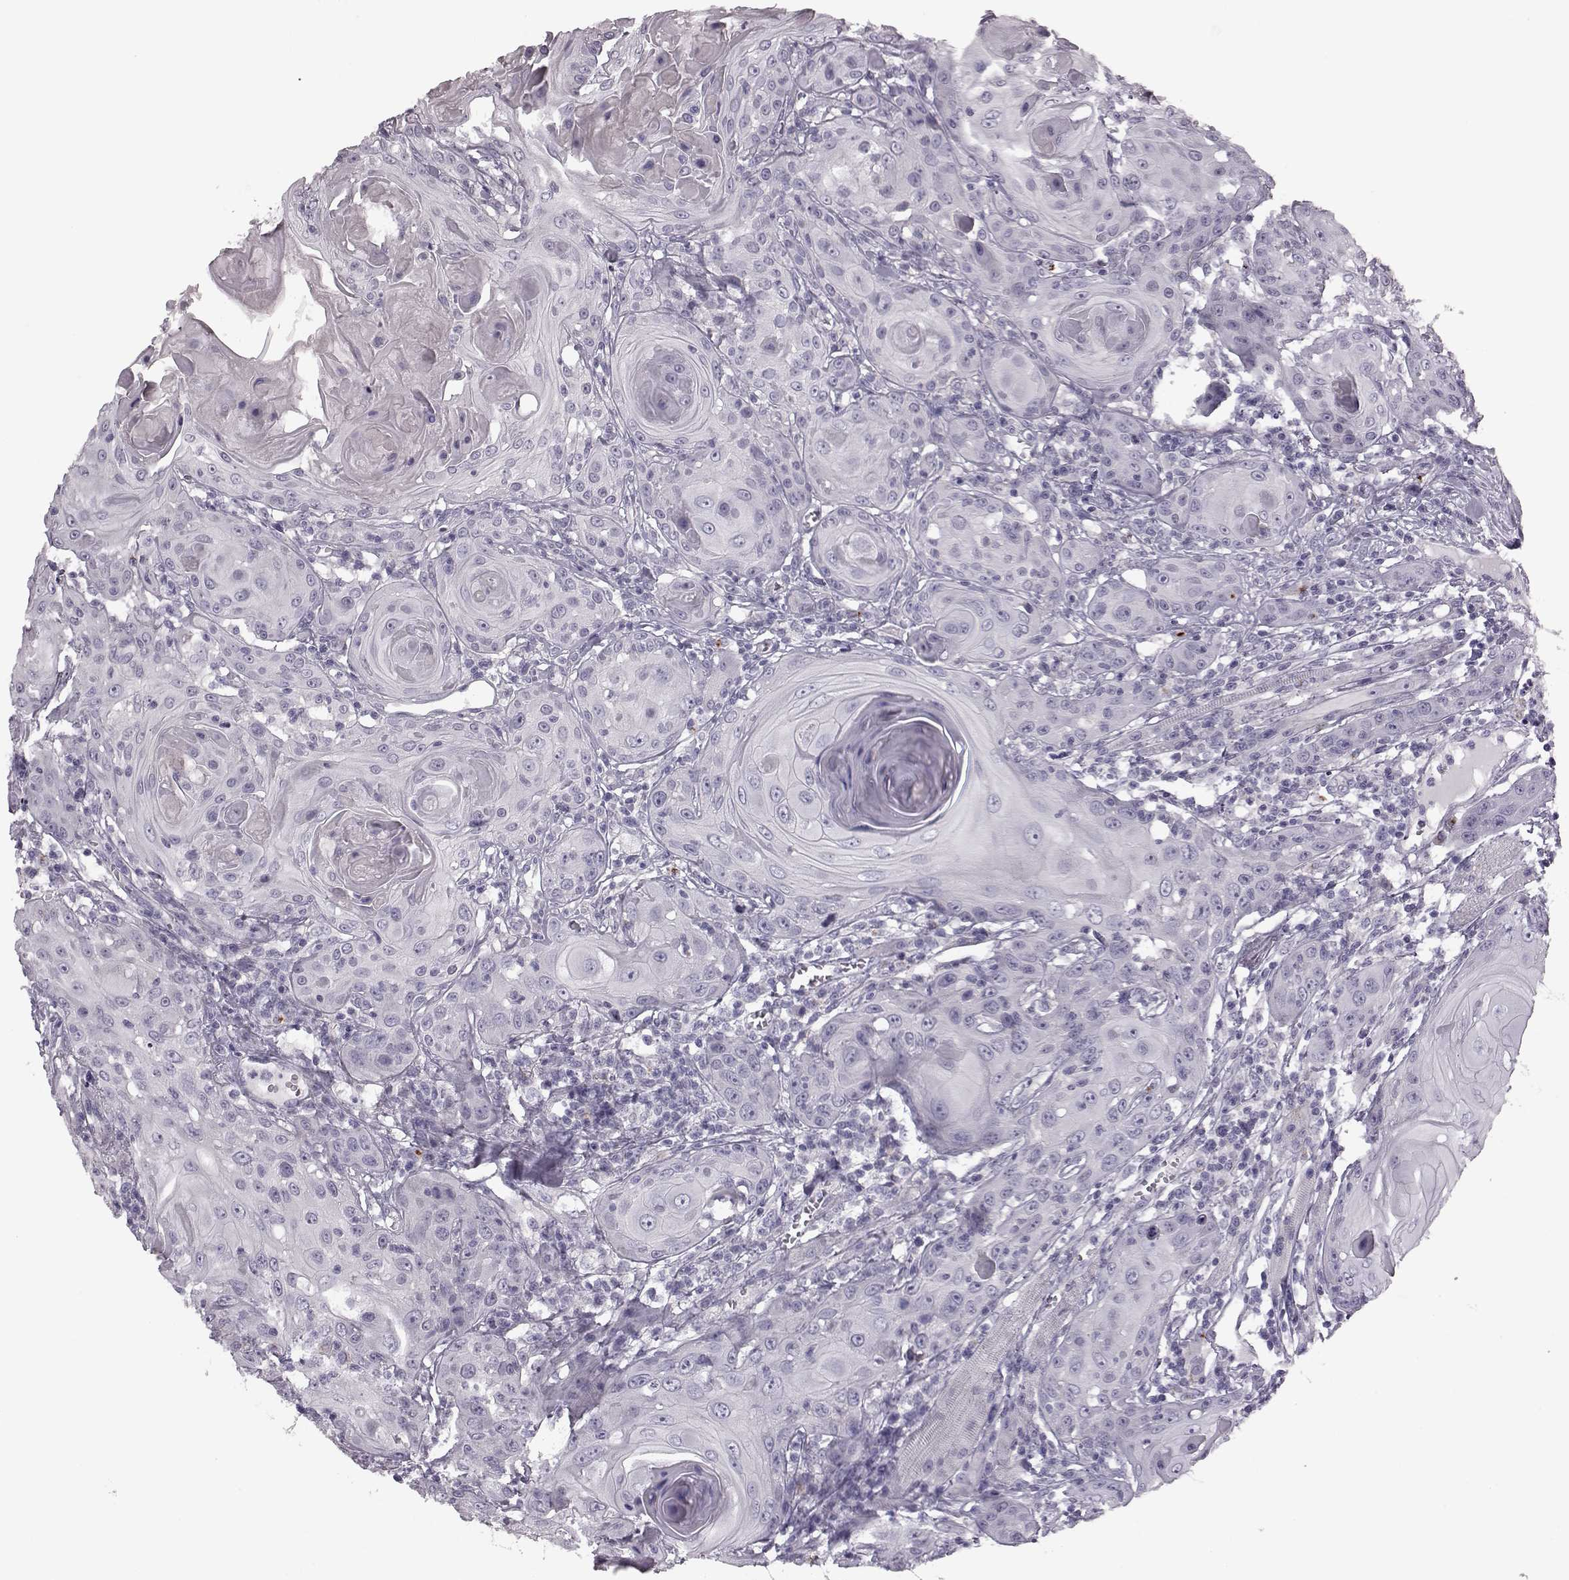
{"staining": {"intensity": "negative", "quantity": "none", "location": "none"}, "tissue": "head and neck cancer", "cell_type": "Tumor cells", "image_type": "cancer", "snomed": [{"axis": "morphology", "description": "Squamous cell carcinoma, NOS"}, {"axis": "topography", "description": "Head-Neck"}], "caption": "DAB immunohistochemical staining of head and neck squamous cell carcinoma shows no significant expression in tumor cells.", "gene": "SNTG1", "patient": {"sex": "female", "age": 80}}